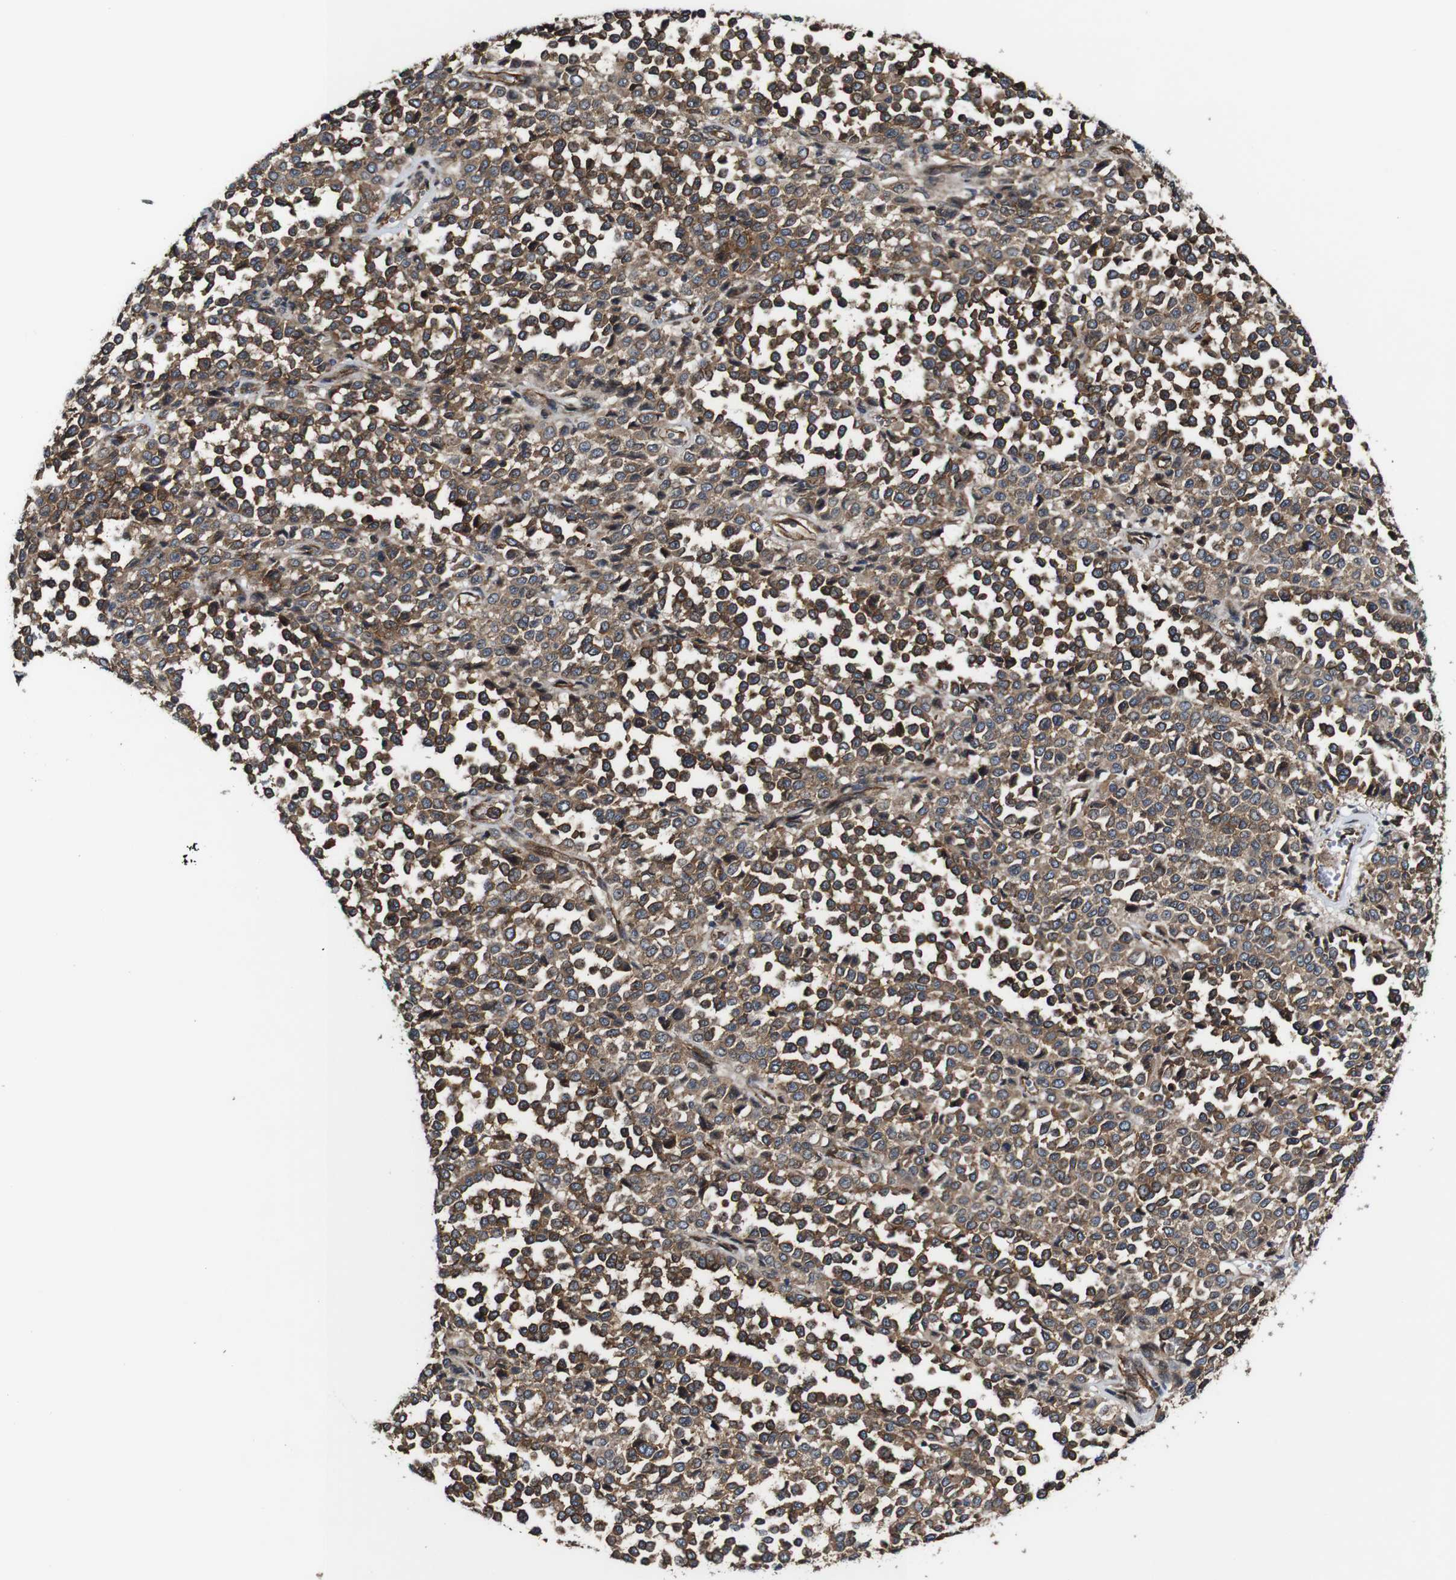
{"staining": {"intensity": "moderate", "quantity": ">75%", "location": "cytoplasmic/membranous"}, "tissue": "melanoma", "cell_type": "Tumor cells", "image_type": "cancer", "snomed": [{"axis": "morphology", "description": "Malignant melanoma, Metastatic site"}, {"axis": "topography", "description": "Pancreas"}], "caption": "Melanoma stained with immunohistochemistry displays moderate cytoplasmic/membranous positivity in about >75% of tumor cells.", "gene": "TNIK", "patient": {"sex": "female", "age": 30}}